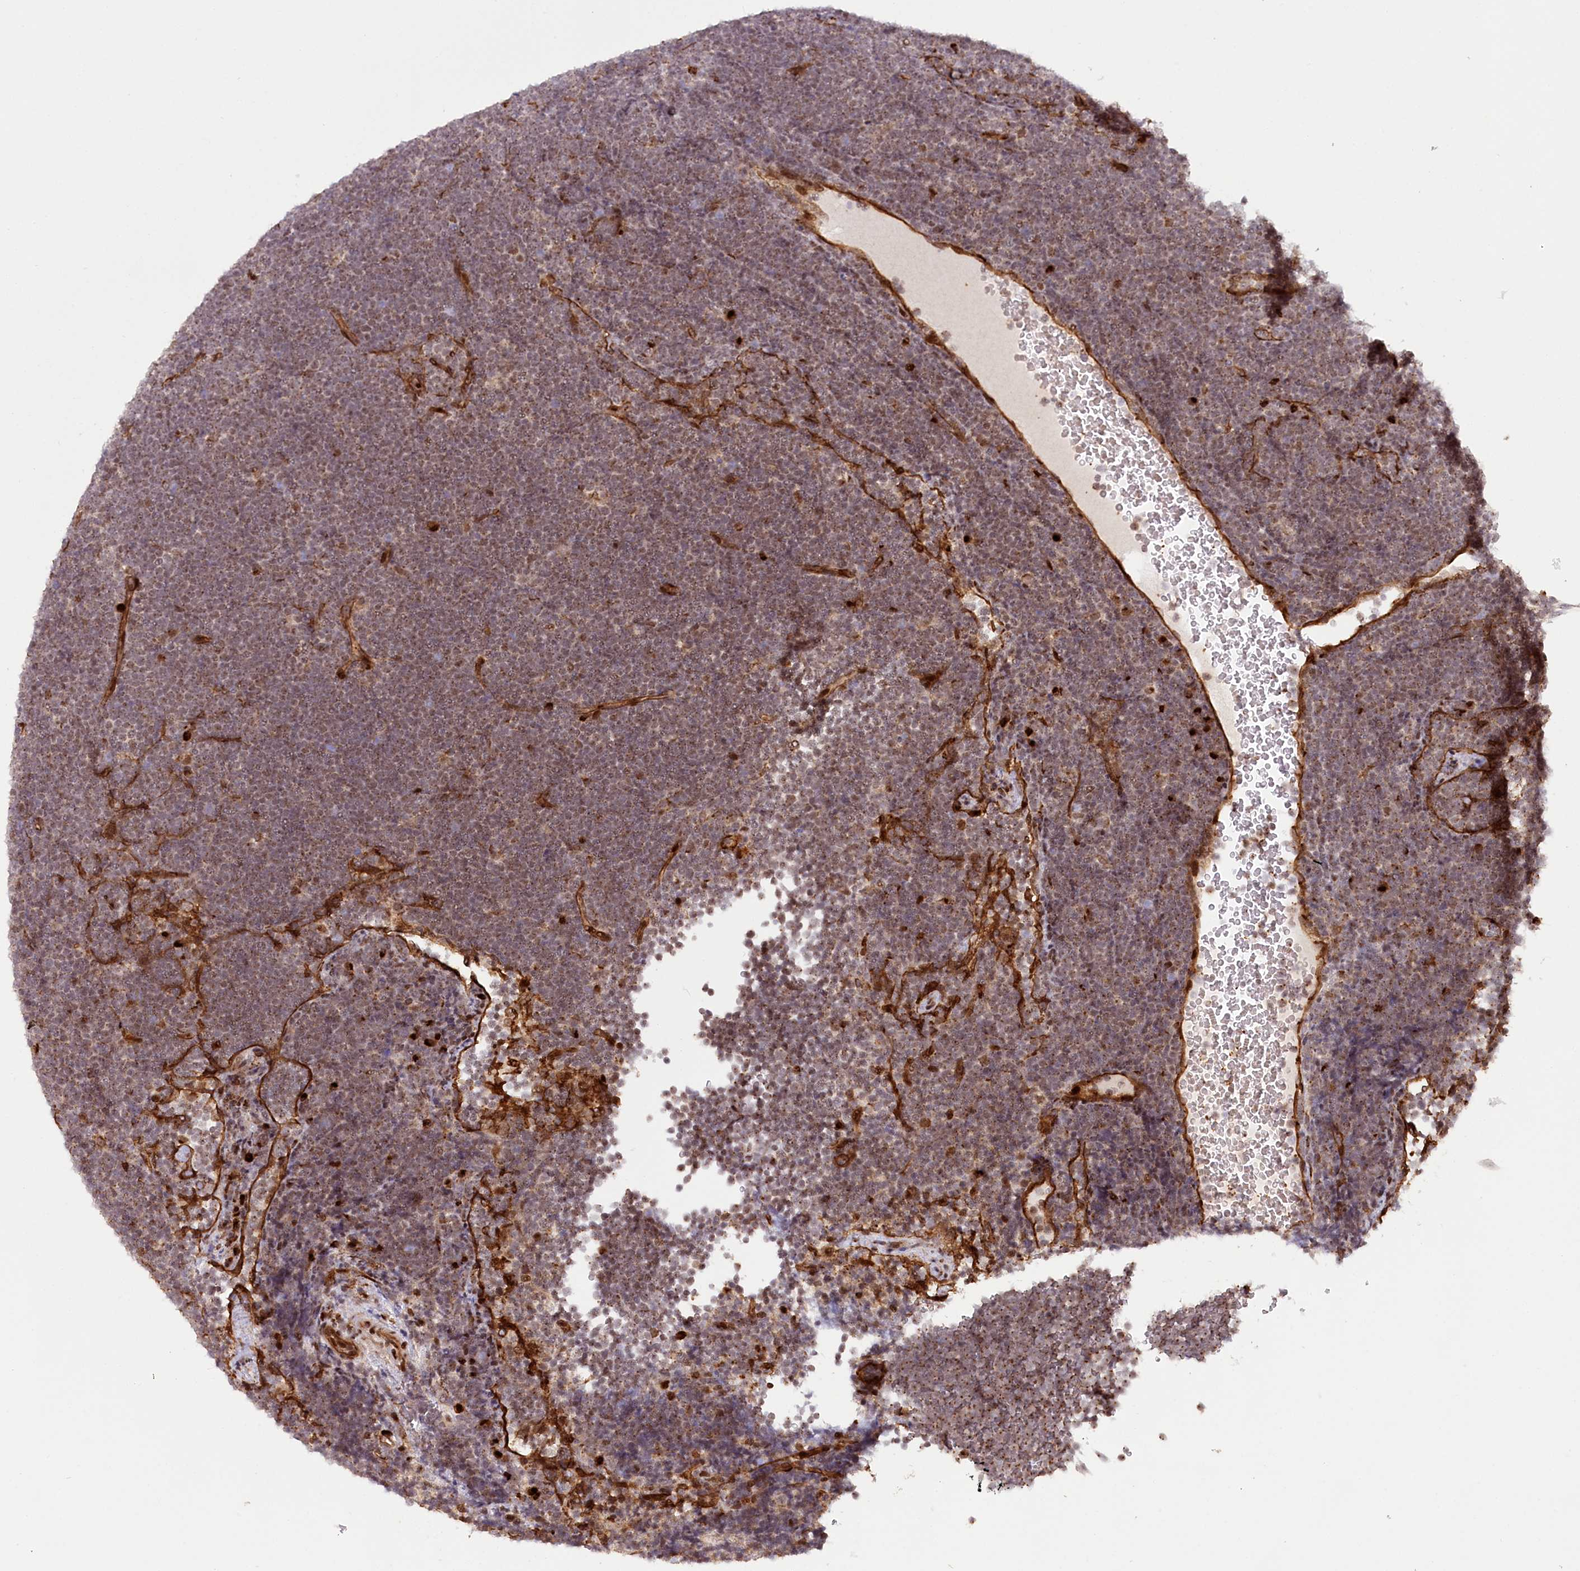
{"staining": {"intensity": "weak", "quantity": ">75%", "location": "cytoplasmic/membranous,nuclear"}, "tissue": "lymphoma", "cell_type": "Tumor cells", "image_type": "cancer", "snomed": [{"axis": "morphology", "description": "Malignant lymphoma, non-Hodgkin's type, High grade"}, {"axis": "topography", "description": "Lymph node"}], "caption": "Brown immunohistochemical staining in human lymphoma reveals weak cytoplasmic/membranous and nuclear staining in about >75% of tumor cells.", "gene": "COPG1", "patient": {"sex": "male", "age": 13}}